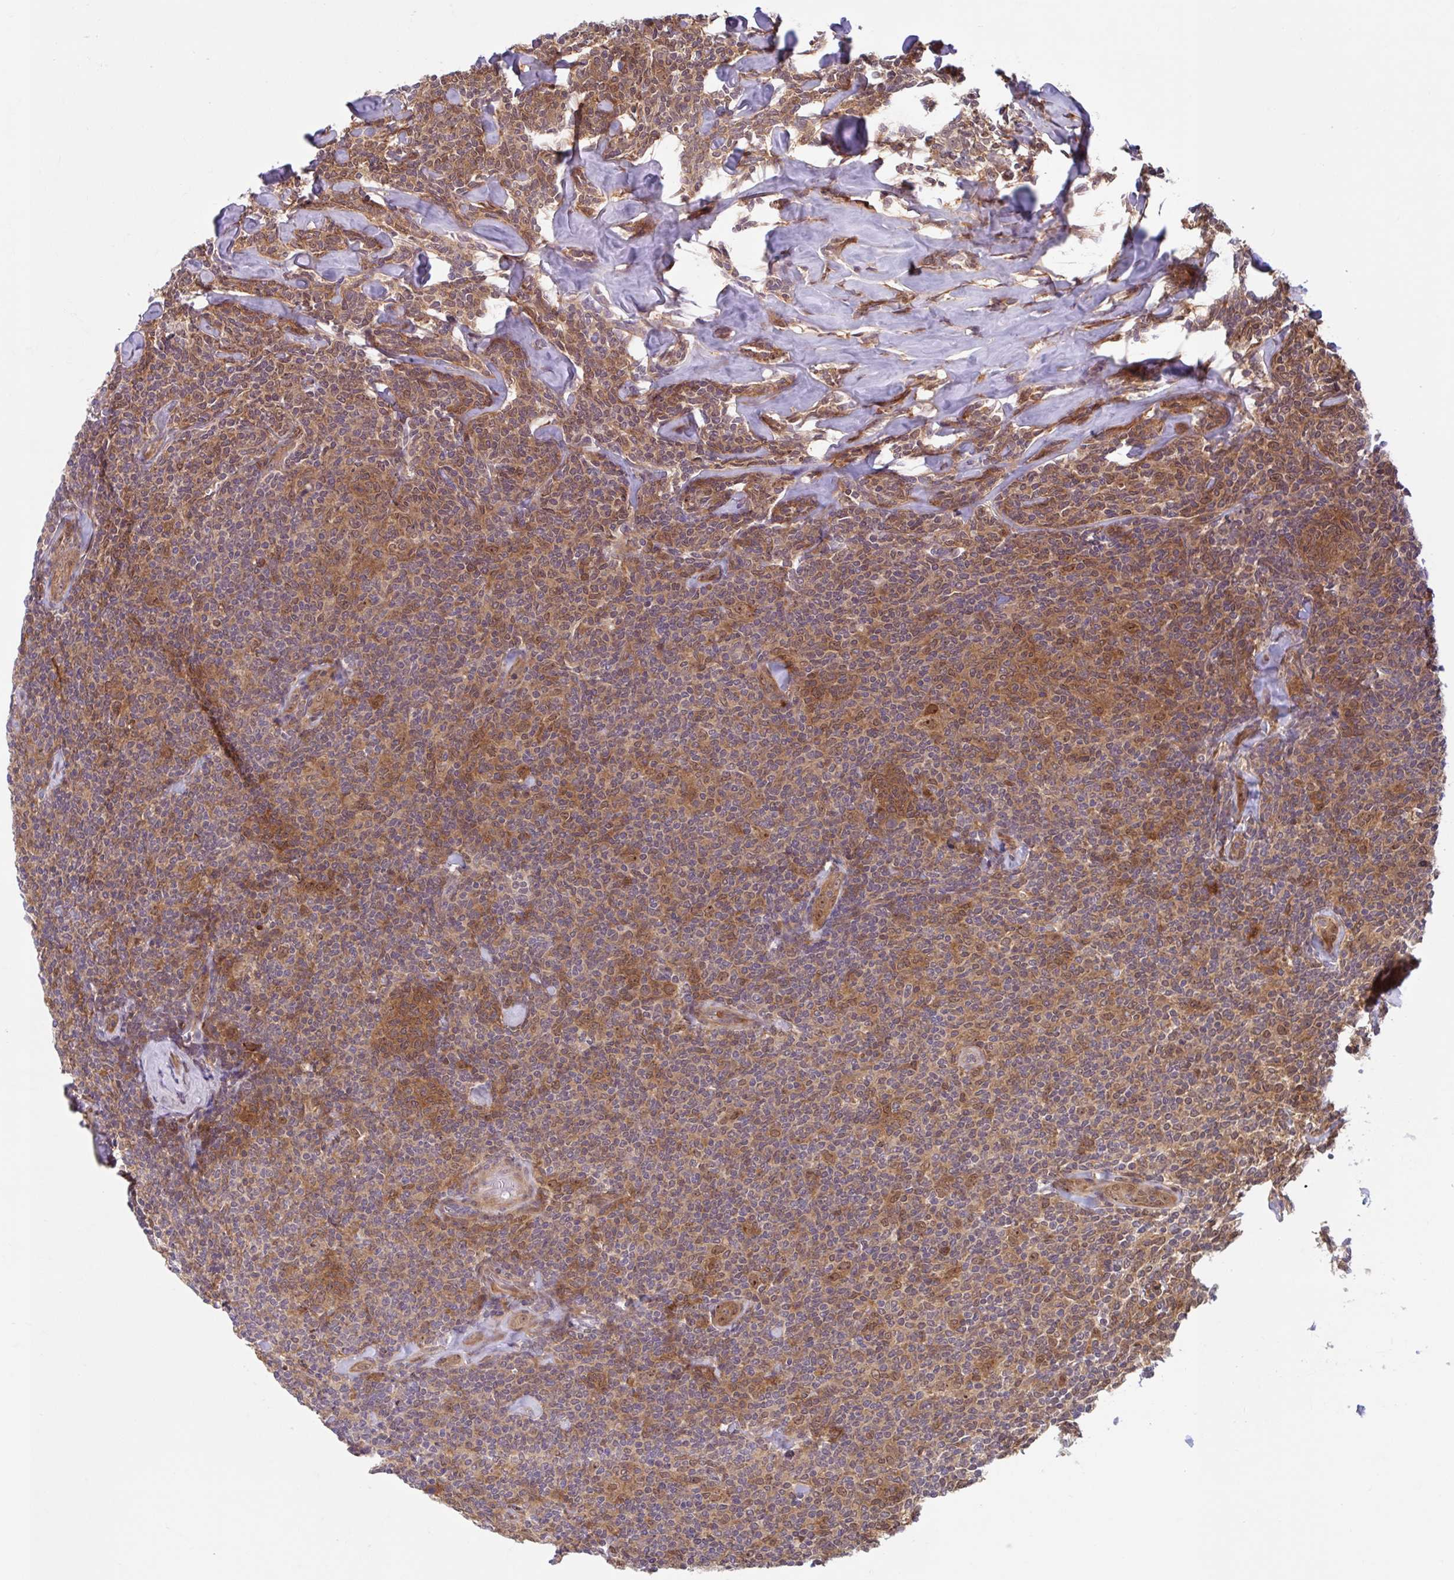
{"staining": {"intensity": "moderate", "quantity": "25%-75%", "location": "cytoplasmic/membranous"}, "tissue": "lymphoma", "cell_type": "Tumor cells", "image_type": "cancer", "snomed": [{"axis": "morphology", "description": "Malignant lymphoma, non-Hodgkin's type, Low grade"}, {"axis": "topography", "description": "Lymph node"}], "caption": "The immunohistochemical stain shows moderate cytoplasmic/membranous staining in tumor cells of lymphoma tissue.", "gene": "HMBS", "patient": {"sex": "female", "age": 56}}